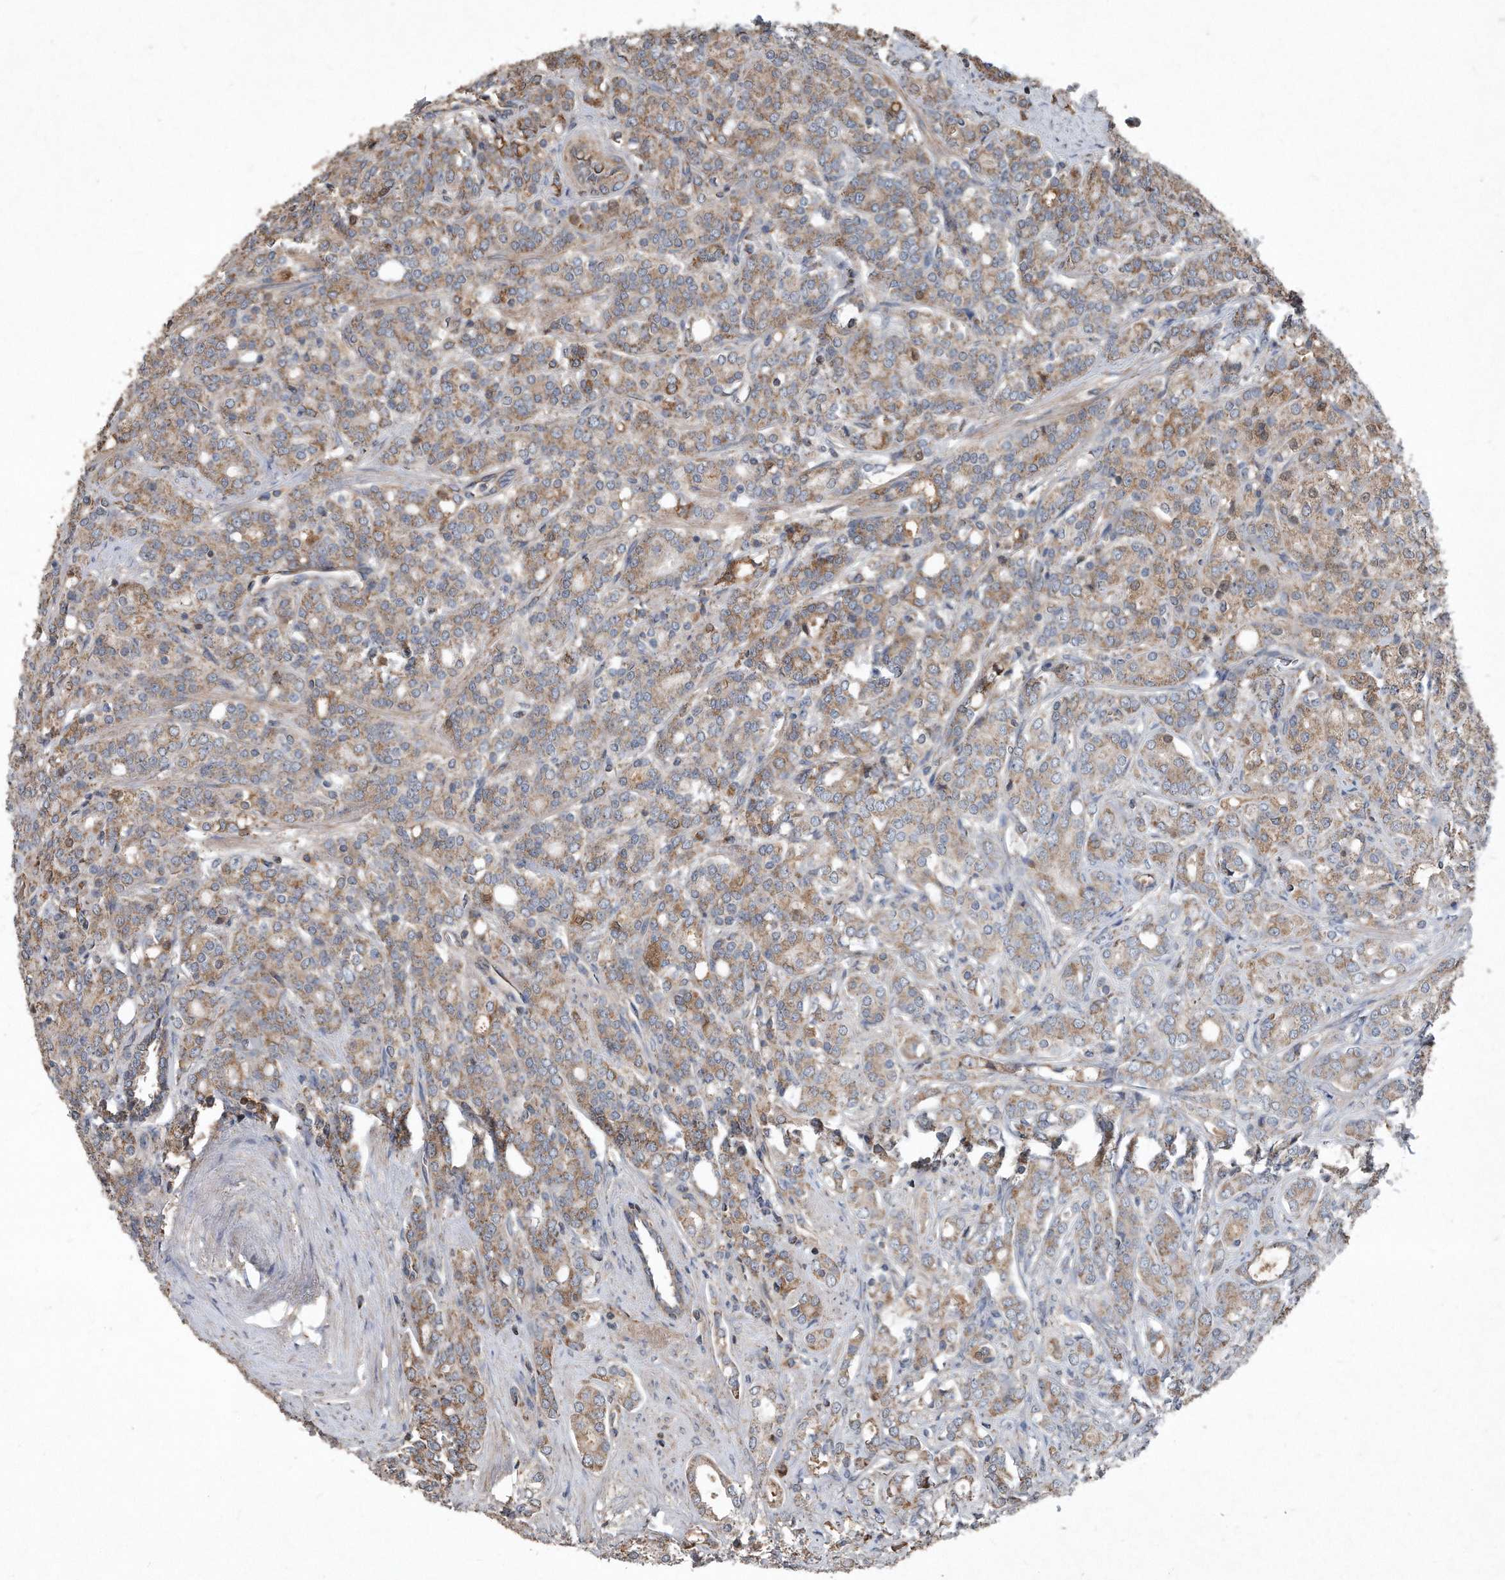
{"staining": {"intensity": "moderate", "quantity": ">75%", "location": "cytoplasmic/membranous"}, "tissue": "prostate cancer", "cell_type": "Tumor cells", "image_type": "cancer", "snomed": [{"axis": "morphology", "description": "Adenocarcinoma, High grade"}, {"axis": "topography", "description": "Prostate"}], "caption": "A photomicrograph of human prostate cancer (high-grade adenocarcinoma) stained for a protein displays moderate cytoplasmic/membranous brown staining in tumor cells.", "gene": "SDHA", "patient": {"sex": "male", "age": 62}}